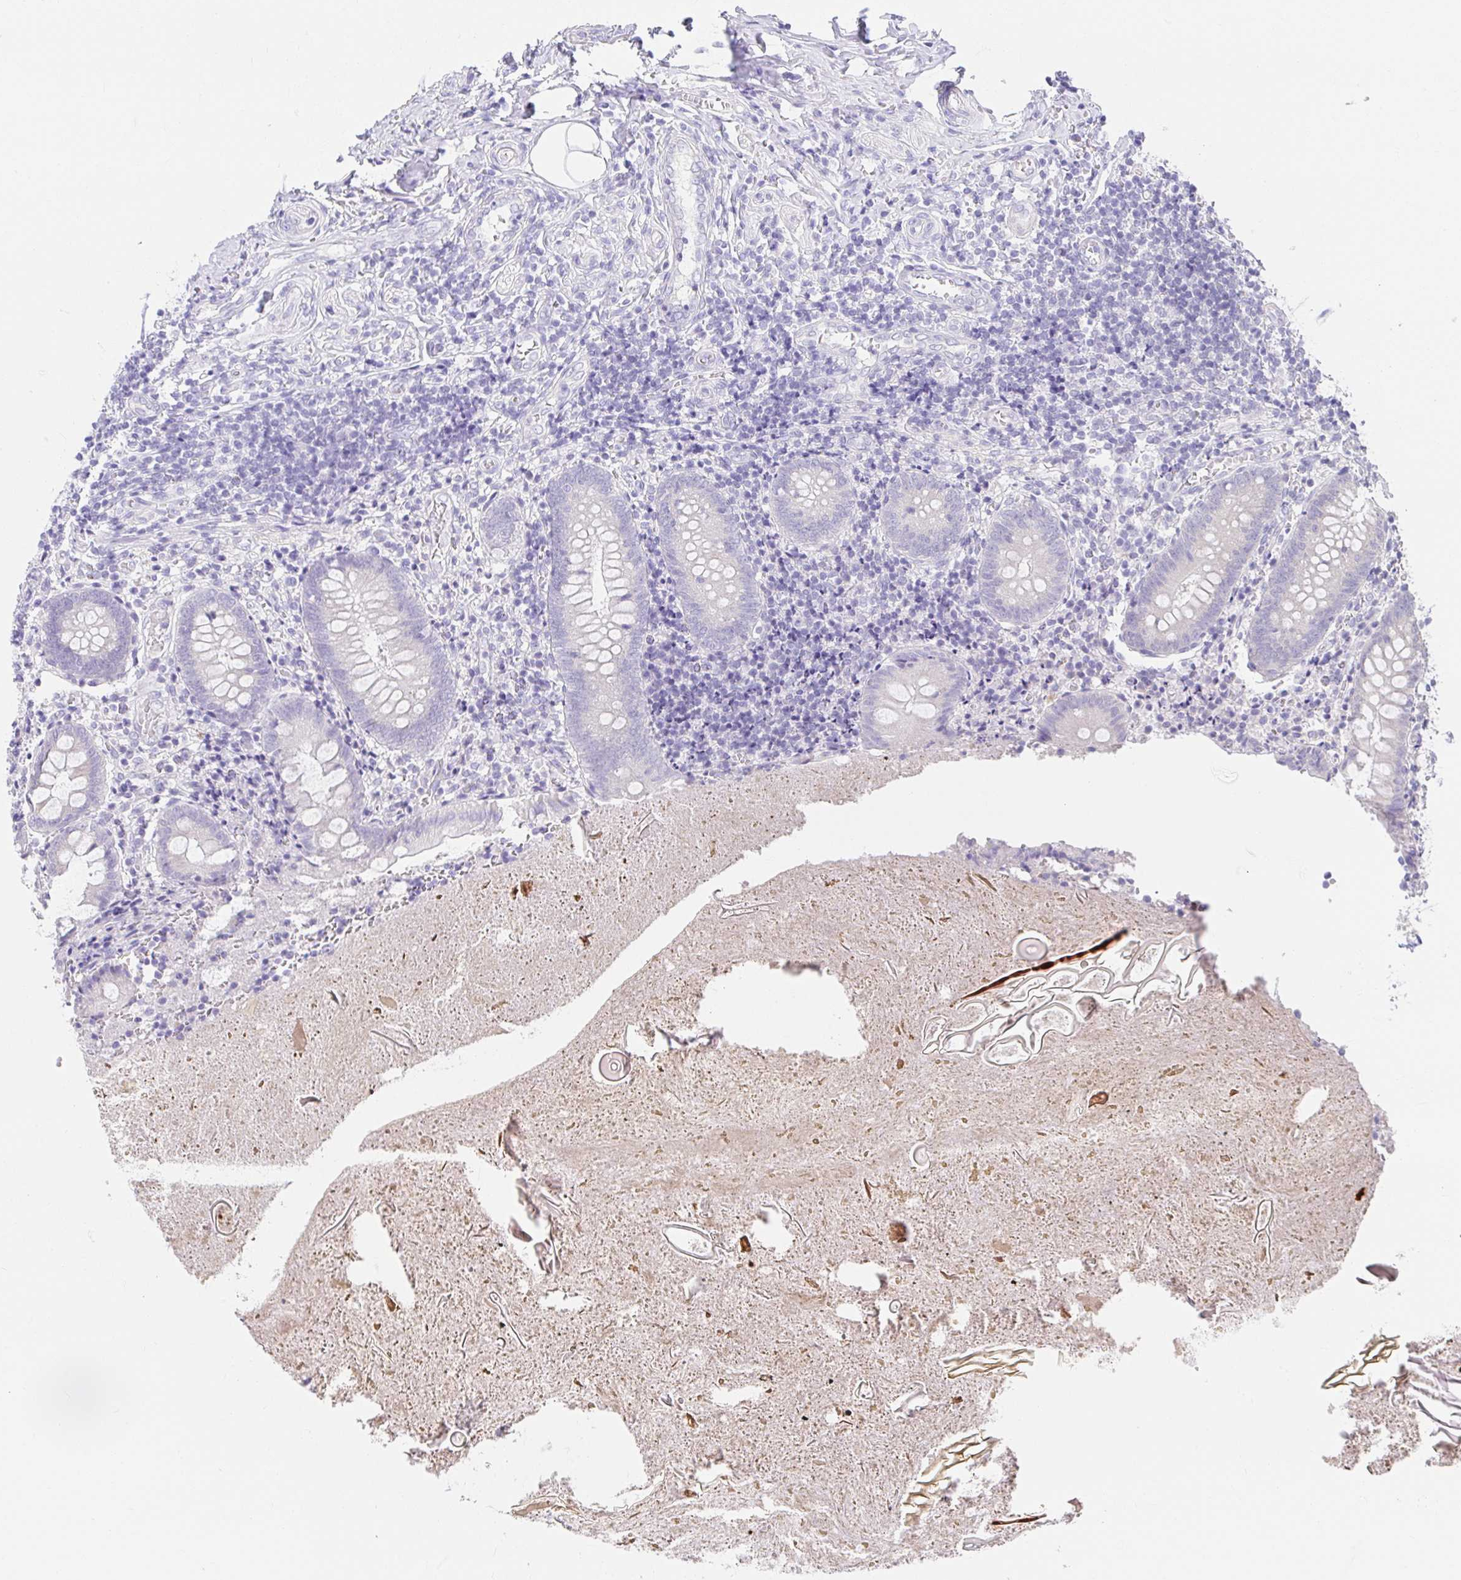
{"staining": {"intensity": "negative", "quantity": "none", "location": "none"}, "tissue": "appendix", "cell_type": "Glandular cells", "image_type": "normal", "snomed": [{"axis": "morphology", "description": "Normal tissue, NOS"}, {"axis": "topography", "description": "Appendix"}], "caption": "Immunohistochemistry (IHC) of unremarkable appendix reveals no positivity in glandular cells.", "gene": "VGLL1", "patient": {"sex": "female", "age": 17}}